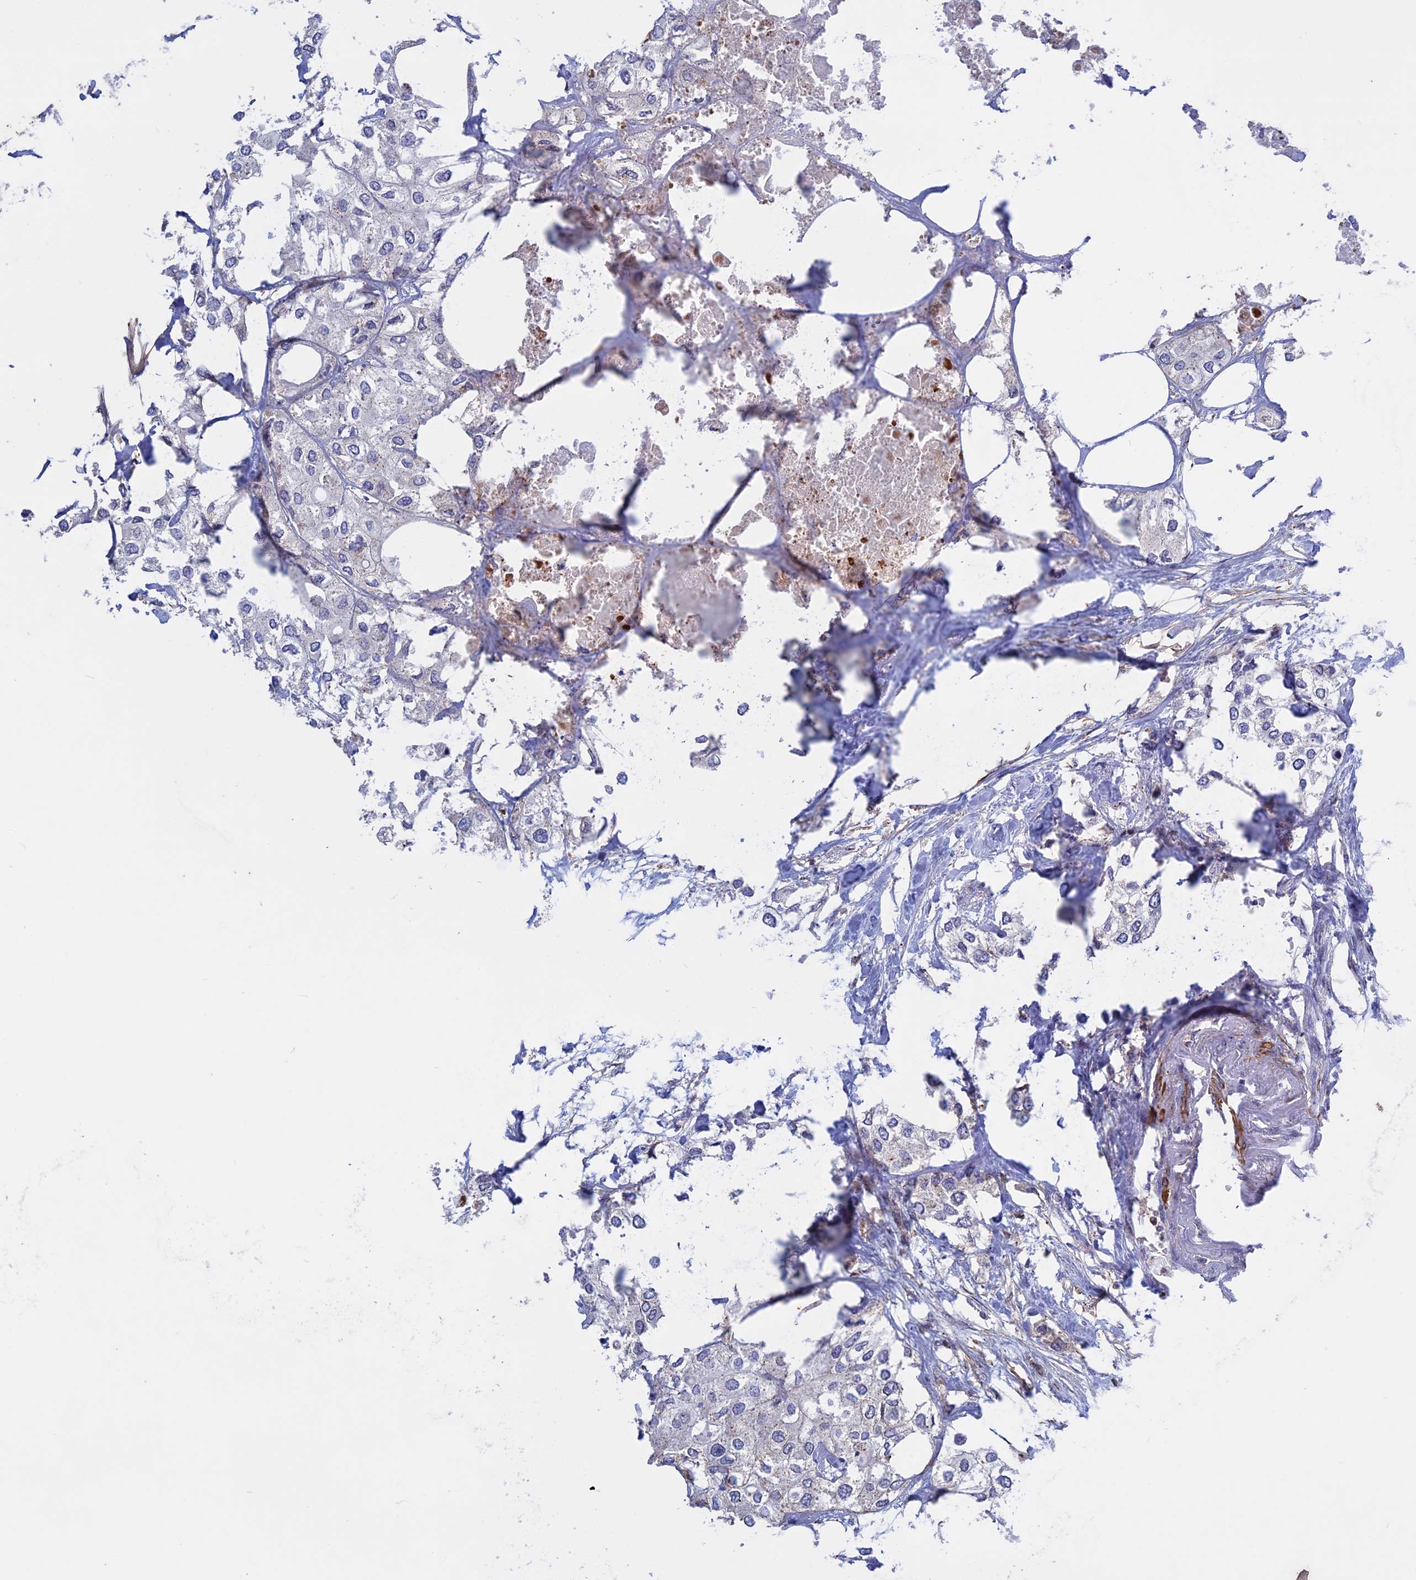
{"staining": {"intensity": "negative", "quantity": "none", "location": "none"}, "tissue": "urothelial cancer", "cell_type": "Tumor cells", "image_type": "cancer", "snomed": [{"axis": "morphology", "description": "Urothelial carcinoma, High grade"}, {"axis": "topography", "description": "Urinary bladder"}], "caption": "The immunohistochemistry image has no significant staining in tumor cells of high-grade urothelial carcinoma tissue.", "gene": "LYPD5", "patient": {"sex": "male", "age": 64}}